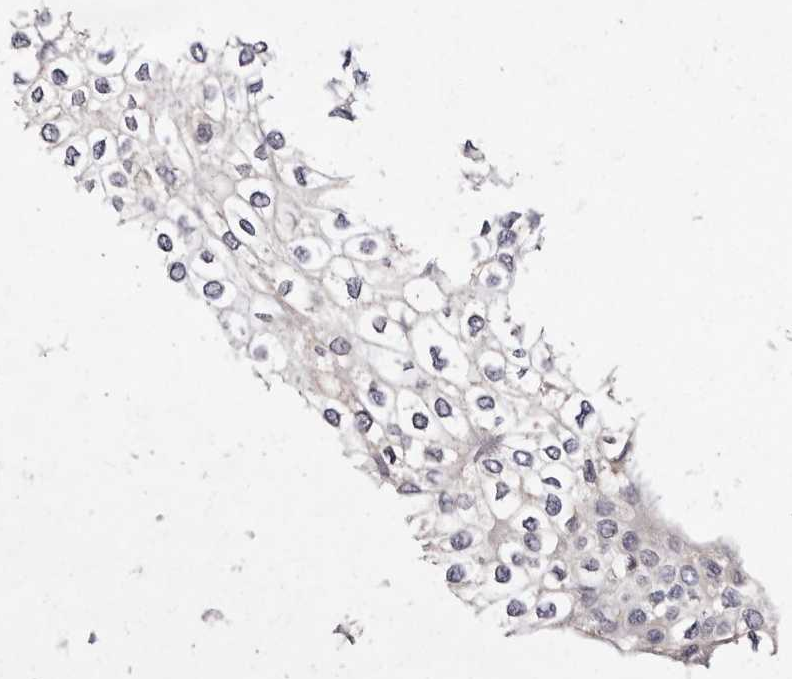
{"staining": {"intensity": "negative", "quantity": "none", "location": "none"}, "tissue": "urothelial cancer", "cell_type": "Tumor cells", "image_type": "cancer", "snomed": [{"axis": "morphology", "description": "Urothelial carcinoma, High grade"}, {"axis": "topography", "description": "Urinary bladder"}], "caption": "Protein analysis of urothelial cancer reveals no significant expression in tumor cells.", "gene": "TSC2", "patient": {"sex": "male", "age": 64}}